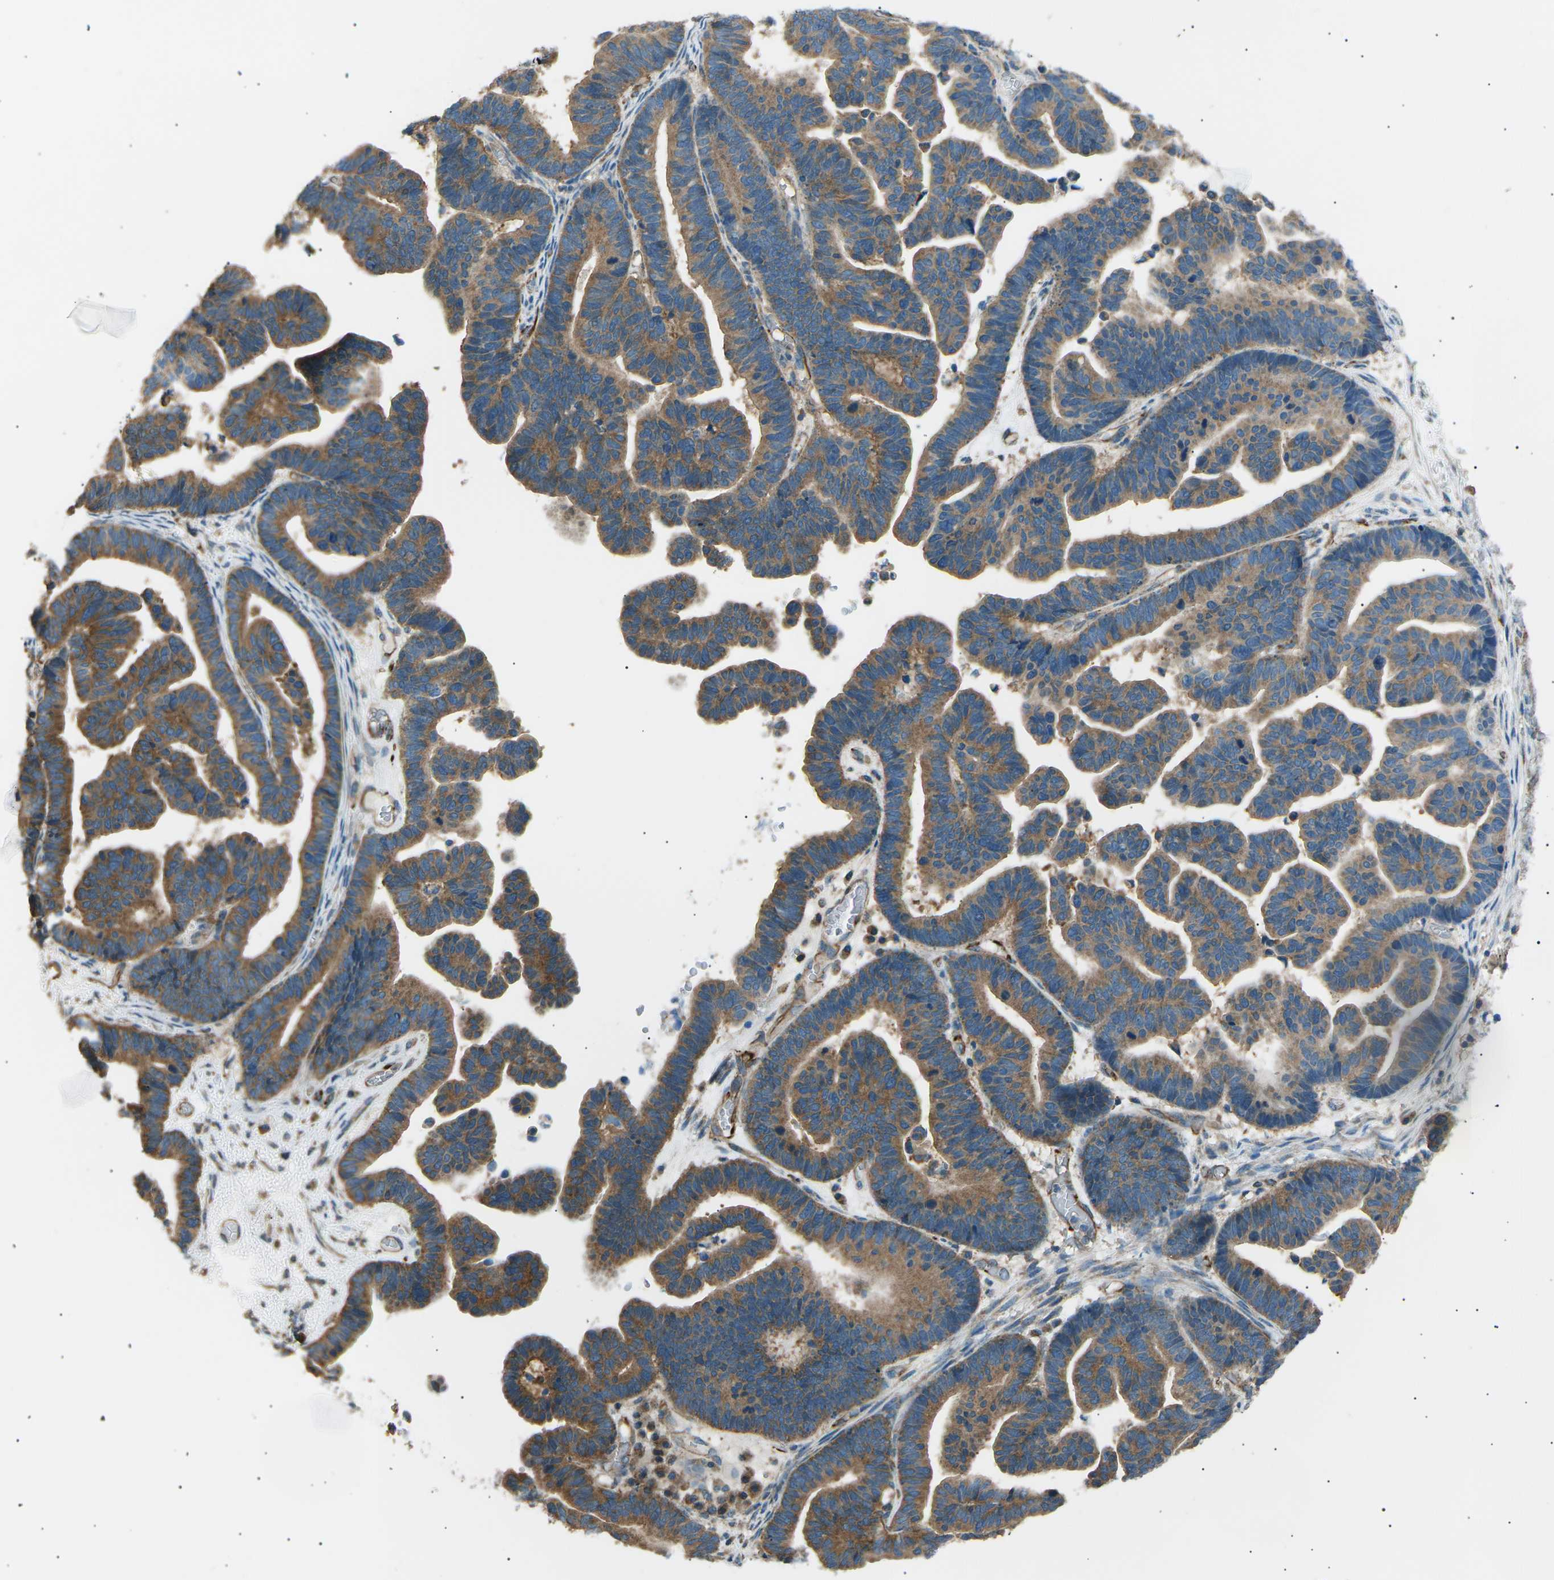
{"staining": {"intensity": "moderate", "quantity": ">75%", "location": "cytoplasmic/membranous"}, "tissue": "ovarian cancer", "cell_type": "Tumor cells", "image_type": "cancer", "snomed": [{"axis": "morphology", "description": "Cystadenocarcinoma, serous, NOS"}, {"axis": "topography", "description": "Ovary"}], "caption": "Moderate cytoplasmic/membranous staining is present in approximately >75% of tumor cells in serous cystadenocarcinoma (ovarian).", "gene": "SLK", "patient": {"sex": "female", "age": 56}}